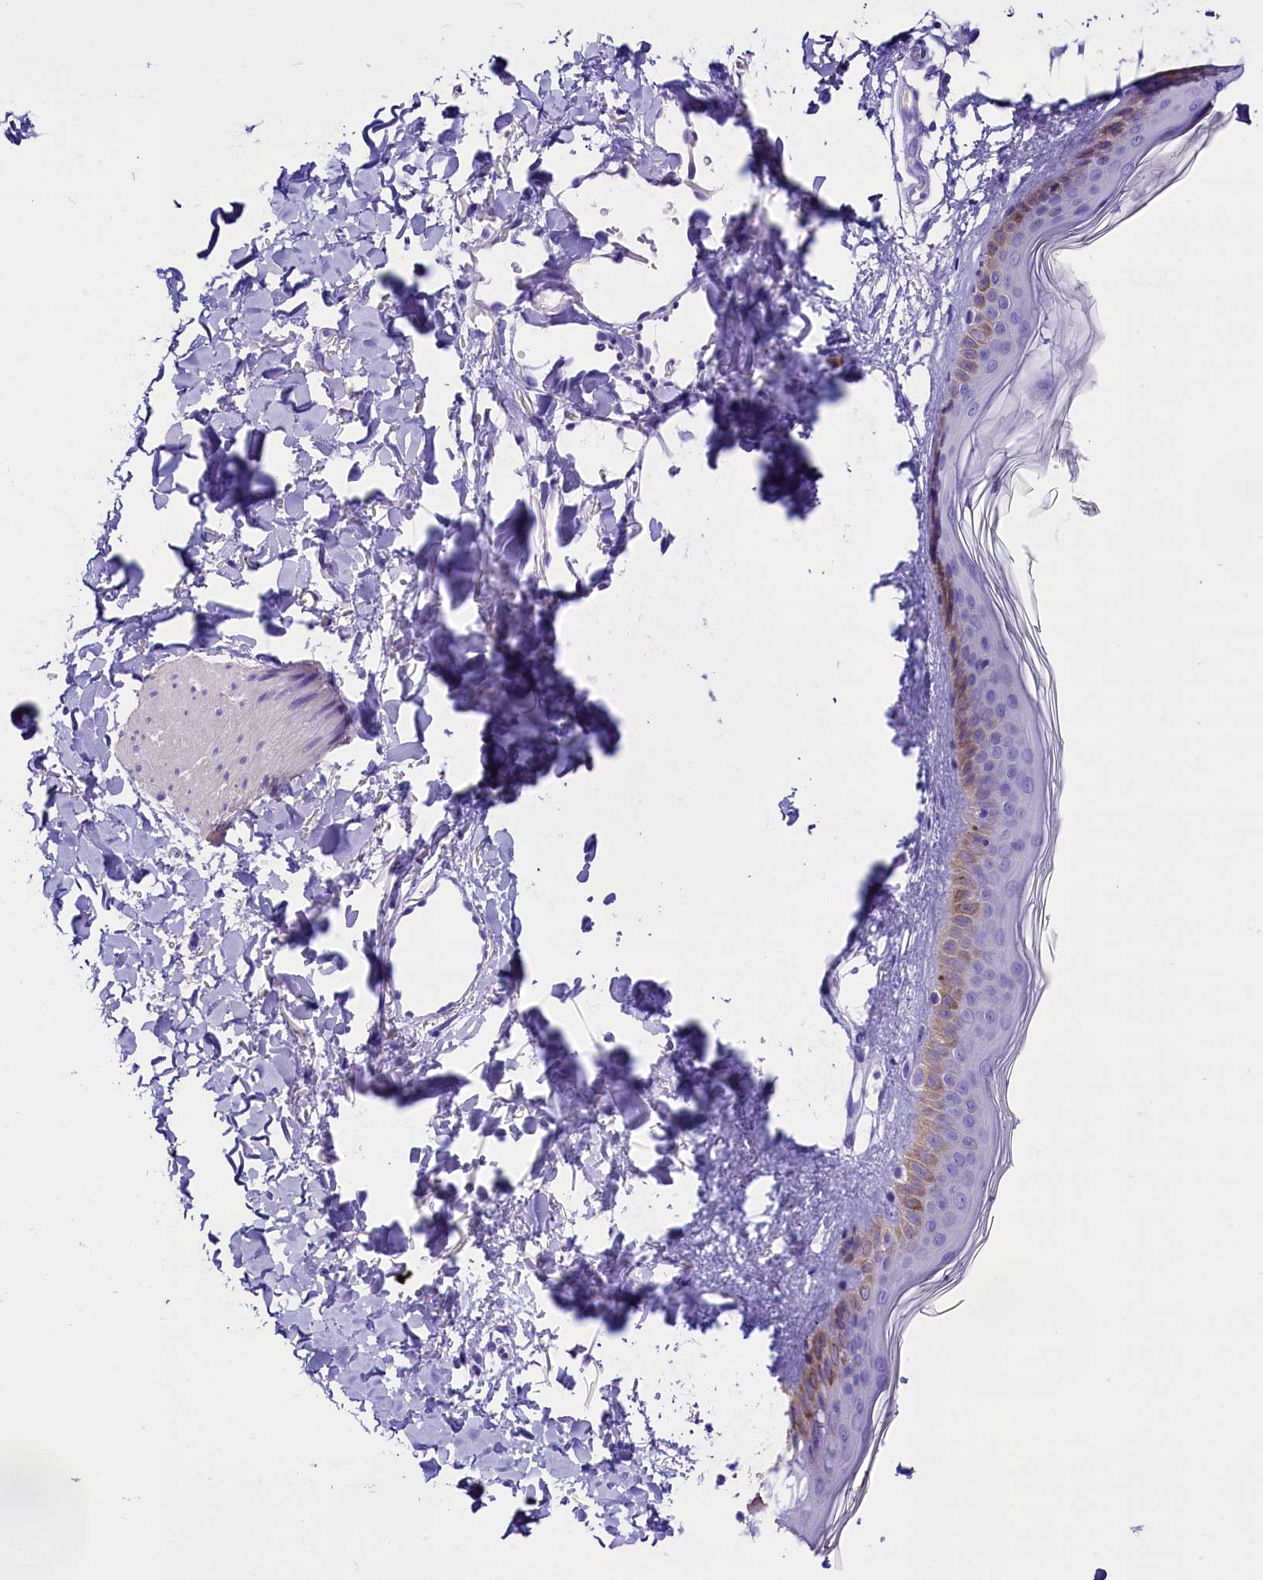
{"staining": {"intensity": "negative", "quantity": "none", "location": "none"}, "tissue": "skin", "cell_type": "Fibroblasts", "image_type": "normal", "snomed": [{"axis": "morphology", "description": "Normal tissue, NOS"}, {"axis": "topography", "description": "Skin"}], "caption": "DAB immunohistochemical staining of normal skin exhibits no significant expression in fibroblasts.", "gene": "SKIDA1", "patient": {"sex": "female", "age": 58}}